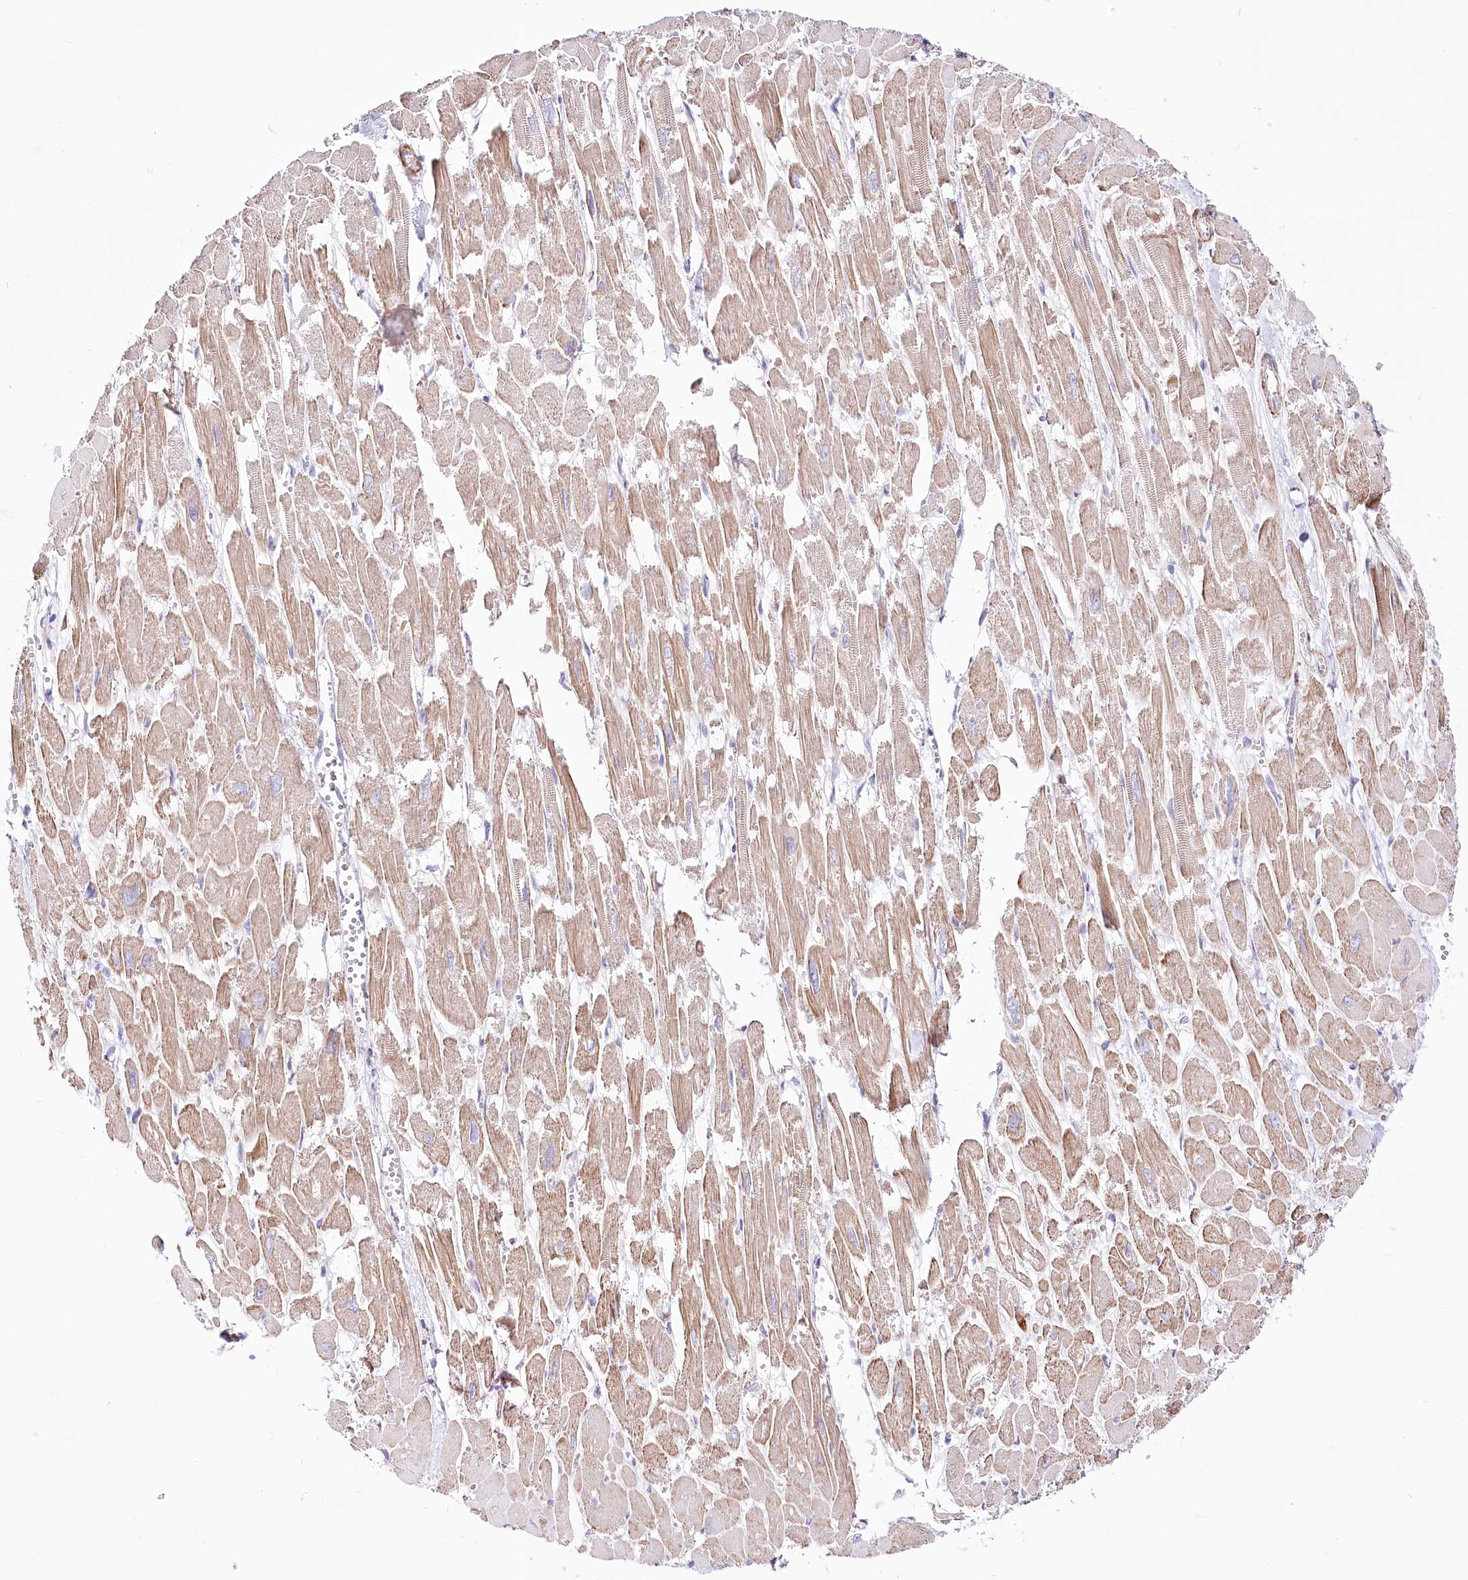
{"staining": {"intensity": "moderate", "quantity": "25%-75%", "location": "cytoplasmic/membranous"}, "tissue": "heart muscle", "cell_type": "Cardiomyocytes", "image_type": "normal", "snomed": [{"axis": "morphology", "description": "Normal tissue, NOS"}, {"axis": "topography", "description": "Heart"}], "caption": "Moderate cytoplasmic/membranous positivity for a protein is identified in approximately 25%-75% of cardiomyocytes of unremarkable heart muscle using IHC.", "gene": "ABRAXAS2", "patient": {"sex": "male", "age": 54}}